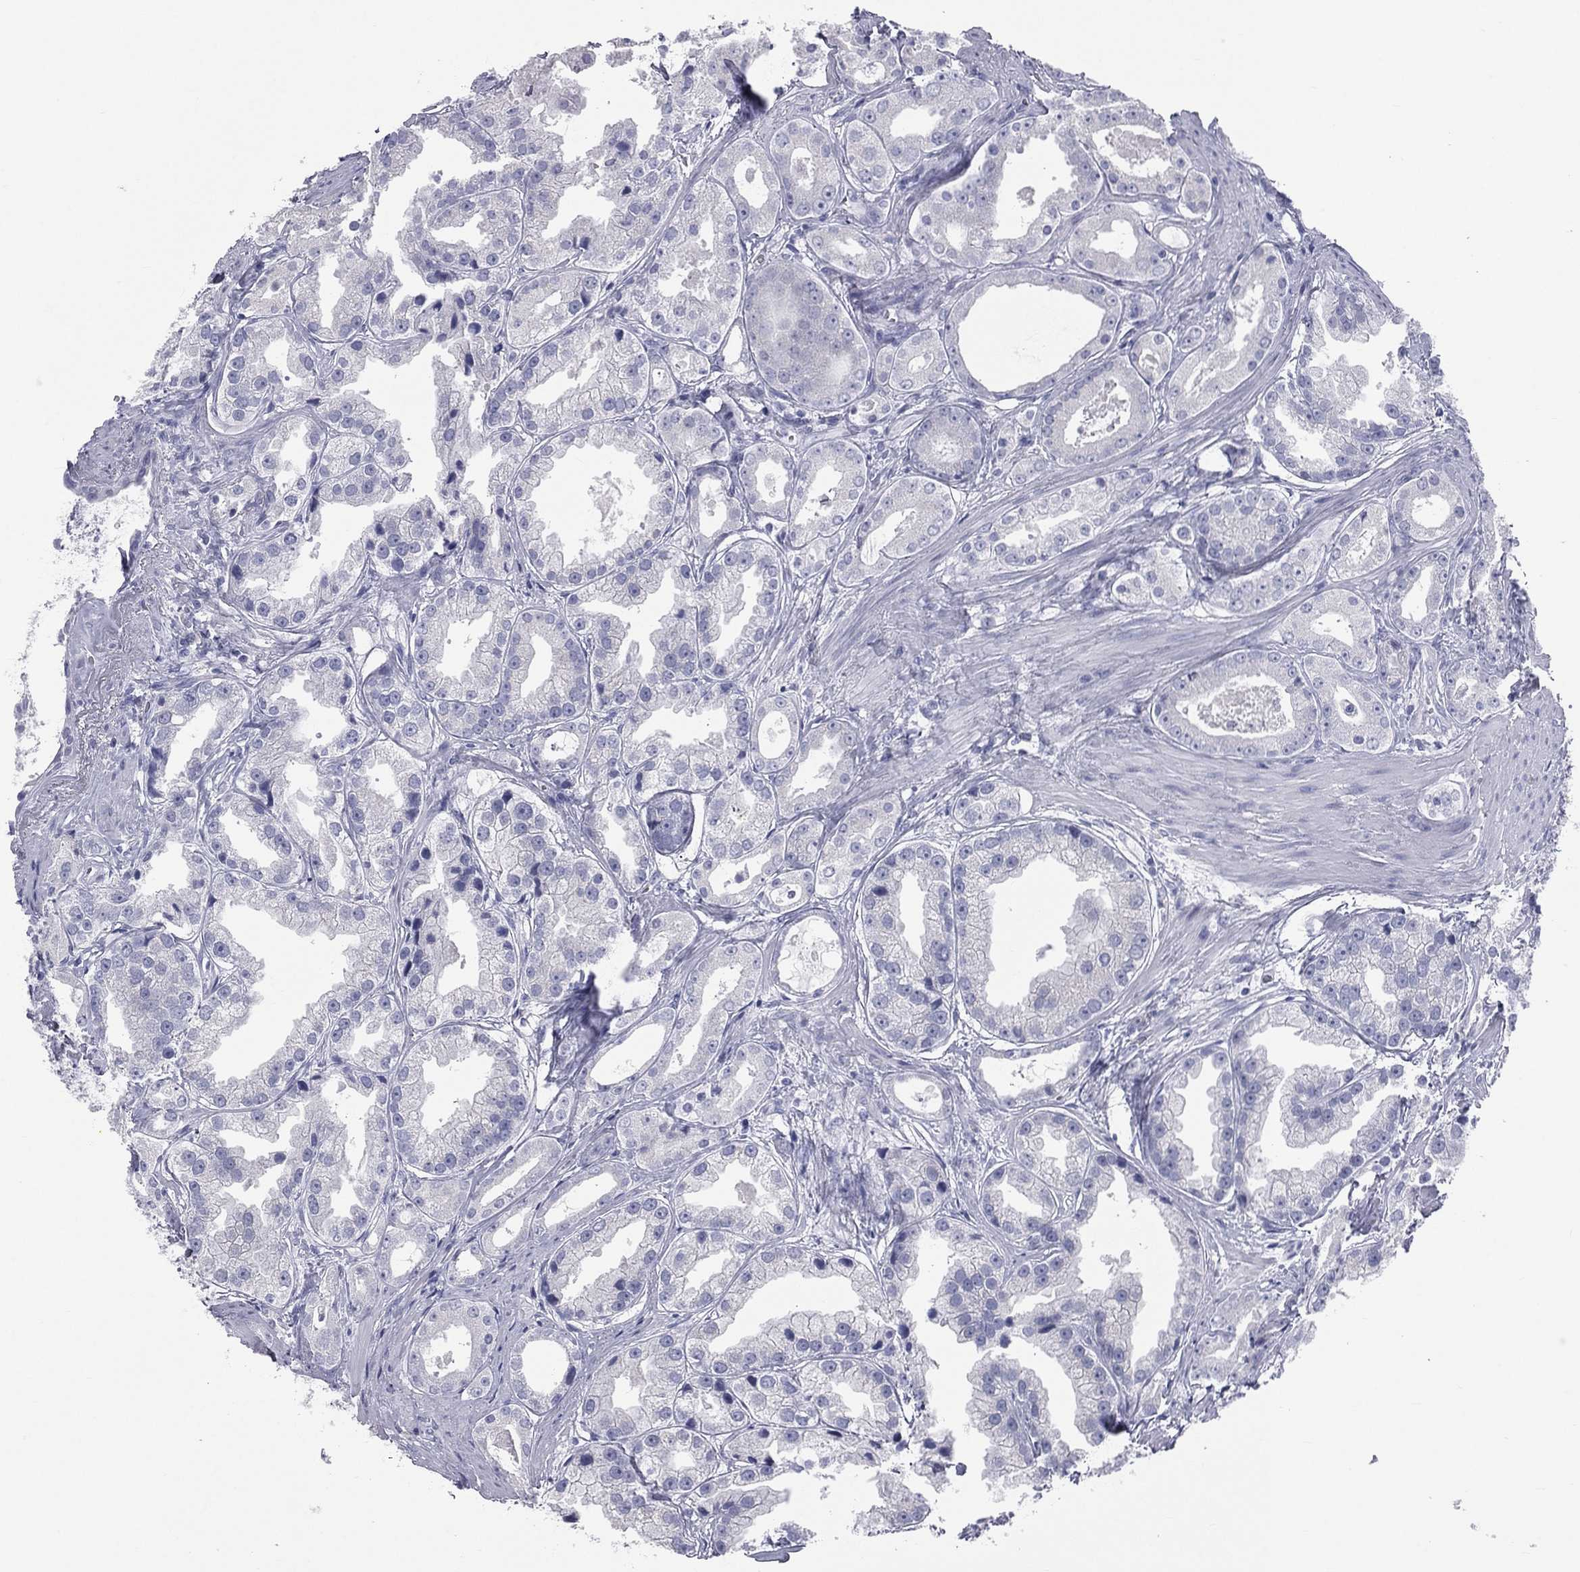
{"staining": {"intensity": "negative", "quantity": "none", "location": "none"}, "tissue": "prostate cancer", "cell_type": "Tumor cells", "image_type": "cancer", "snomed": [{"axis": "morphology", "description": "Adenocarcinoma, NOS"}, {"axis": "topography", "description": "Prostate"}], "caption": "This is an IHC image of prostate cancer (adenocarcinoma). There is no expression in tumor cells.", "gene": "MLN", "patient": {"sex": "male", "age": 61}}